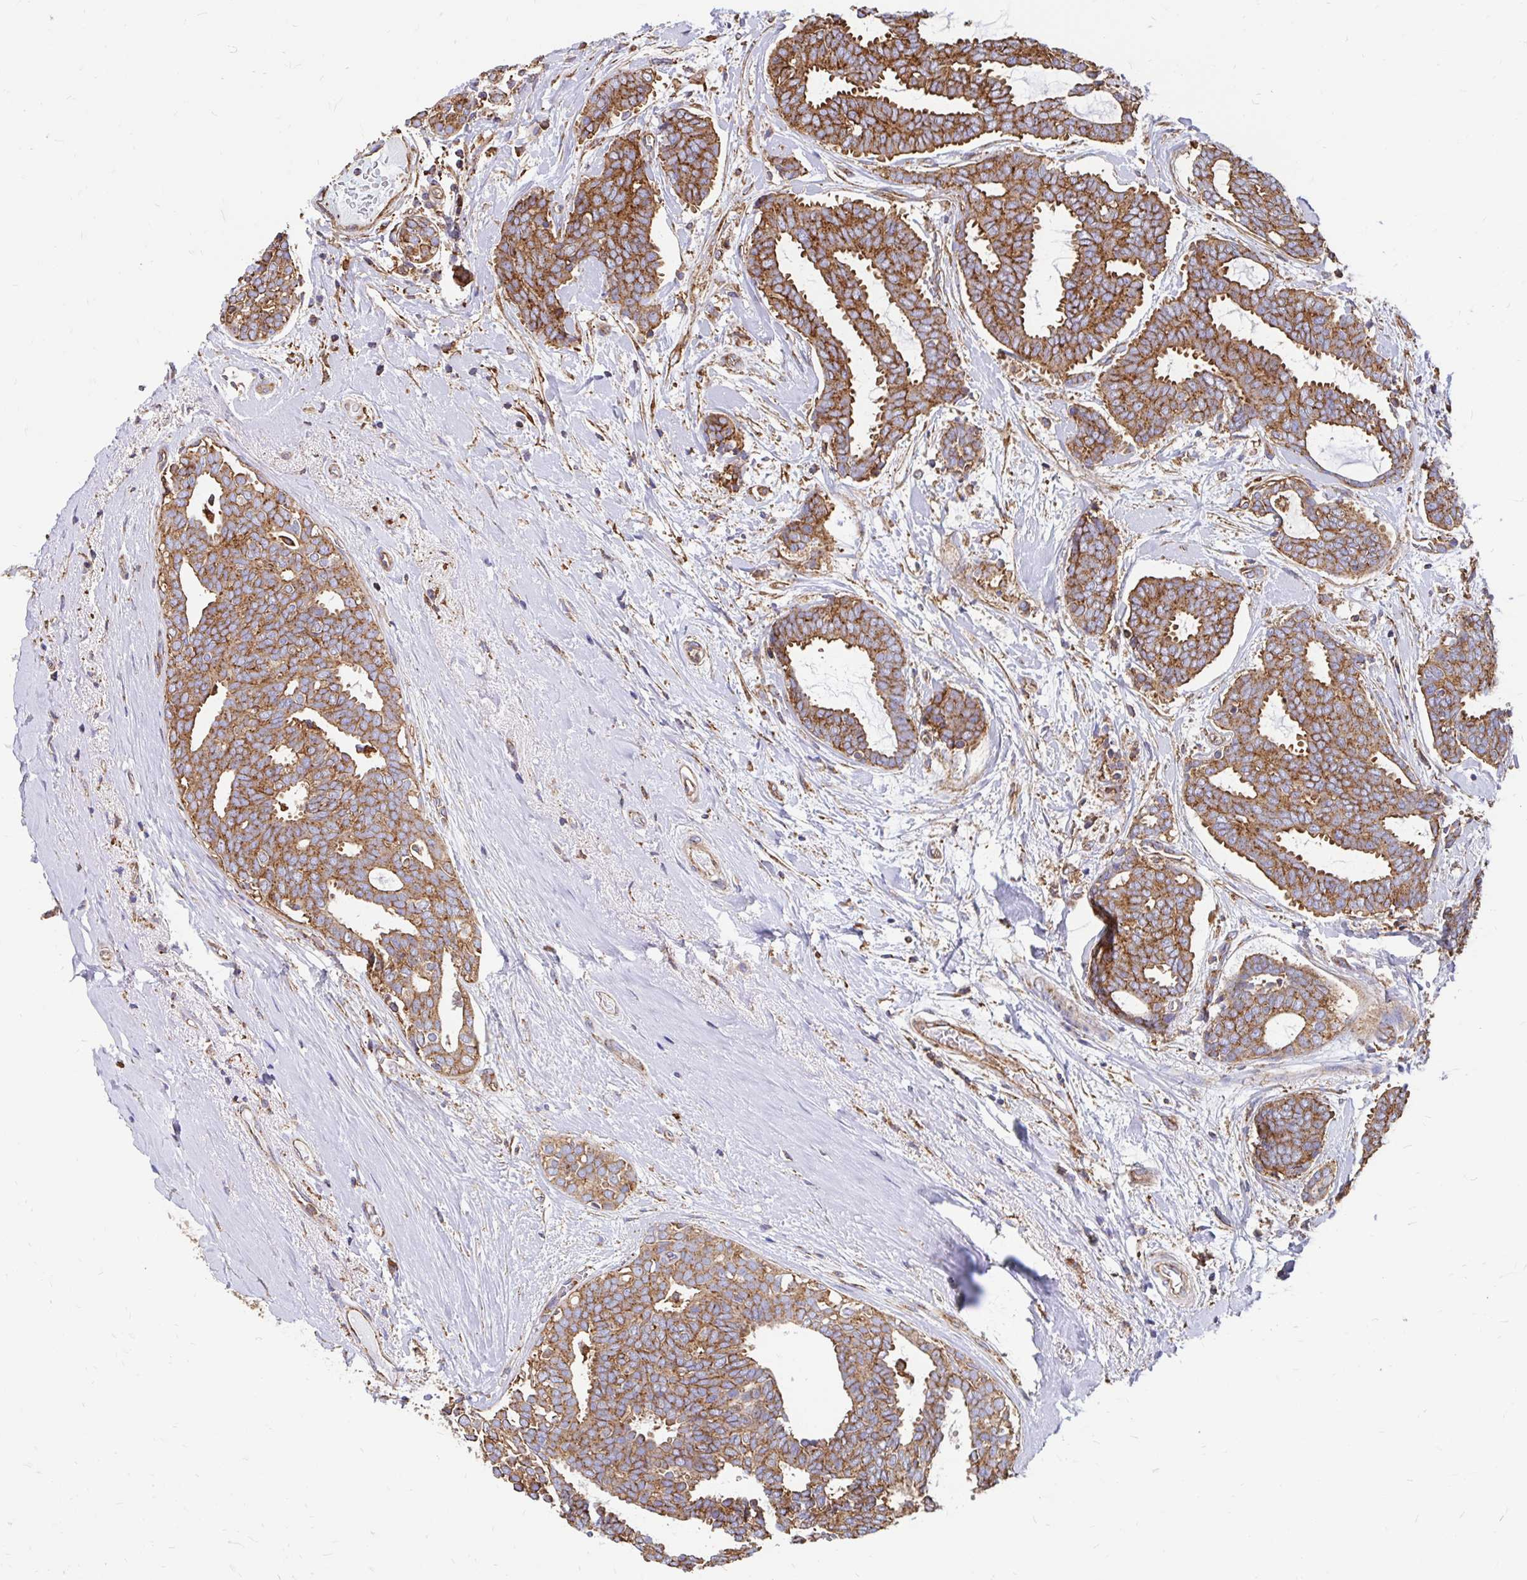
{"staining": {"intensity": "moderate", "quantity": ">75%", "location": "cytoplasmic/membranous"}, "tissue": "breast cancer", "cell_type": "Tumor cells", "image_type": "cancer", "snomed": [{"axis": "morphology", "description": "Intraductal carcinoma, in situ"}, {"axis": "morphology", "description": "Duct carcinoma"}, {"axis": "morphology", "description": "Lobular carcinoma, in situ"}, {"axis": "topography", "description": "Breast"}], "caption": "Human intraductal carcinoma,  in situ (breast) stained with a protein marker displays moderate staining in tumor cells.", "gene": "CLTC", "patient": {"sex": "female", "age": 44}}